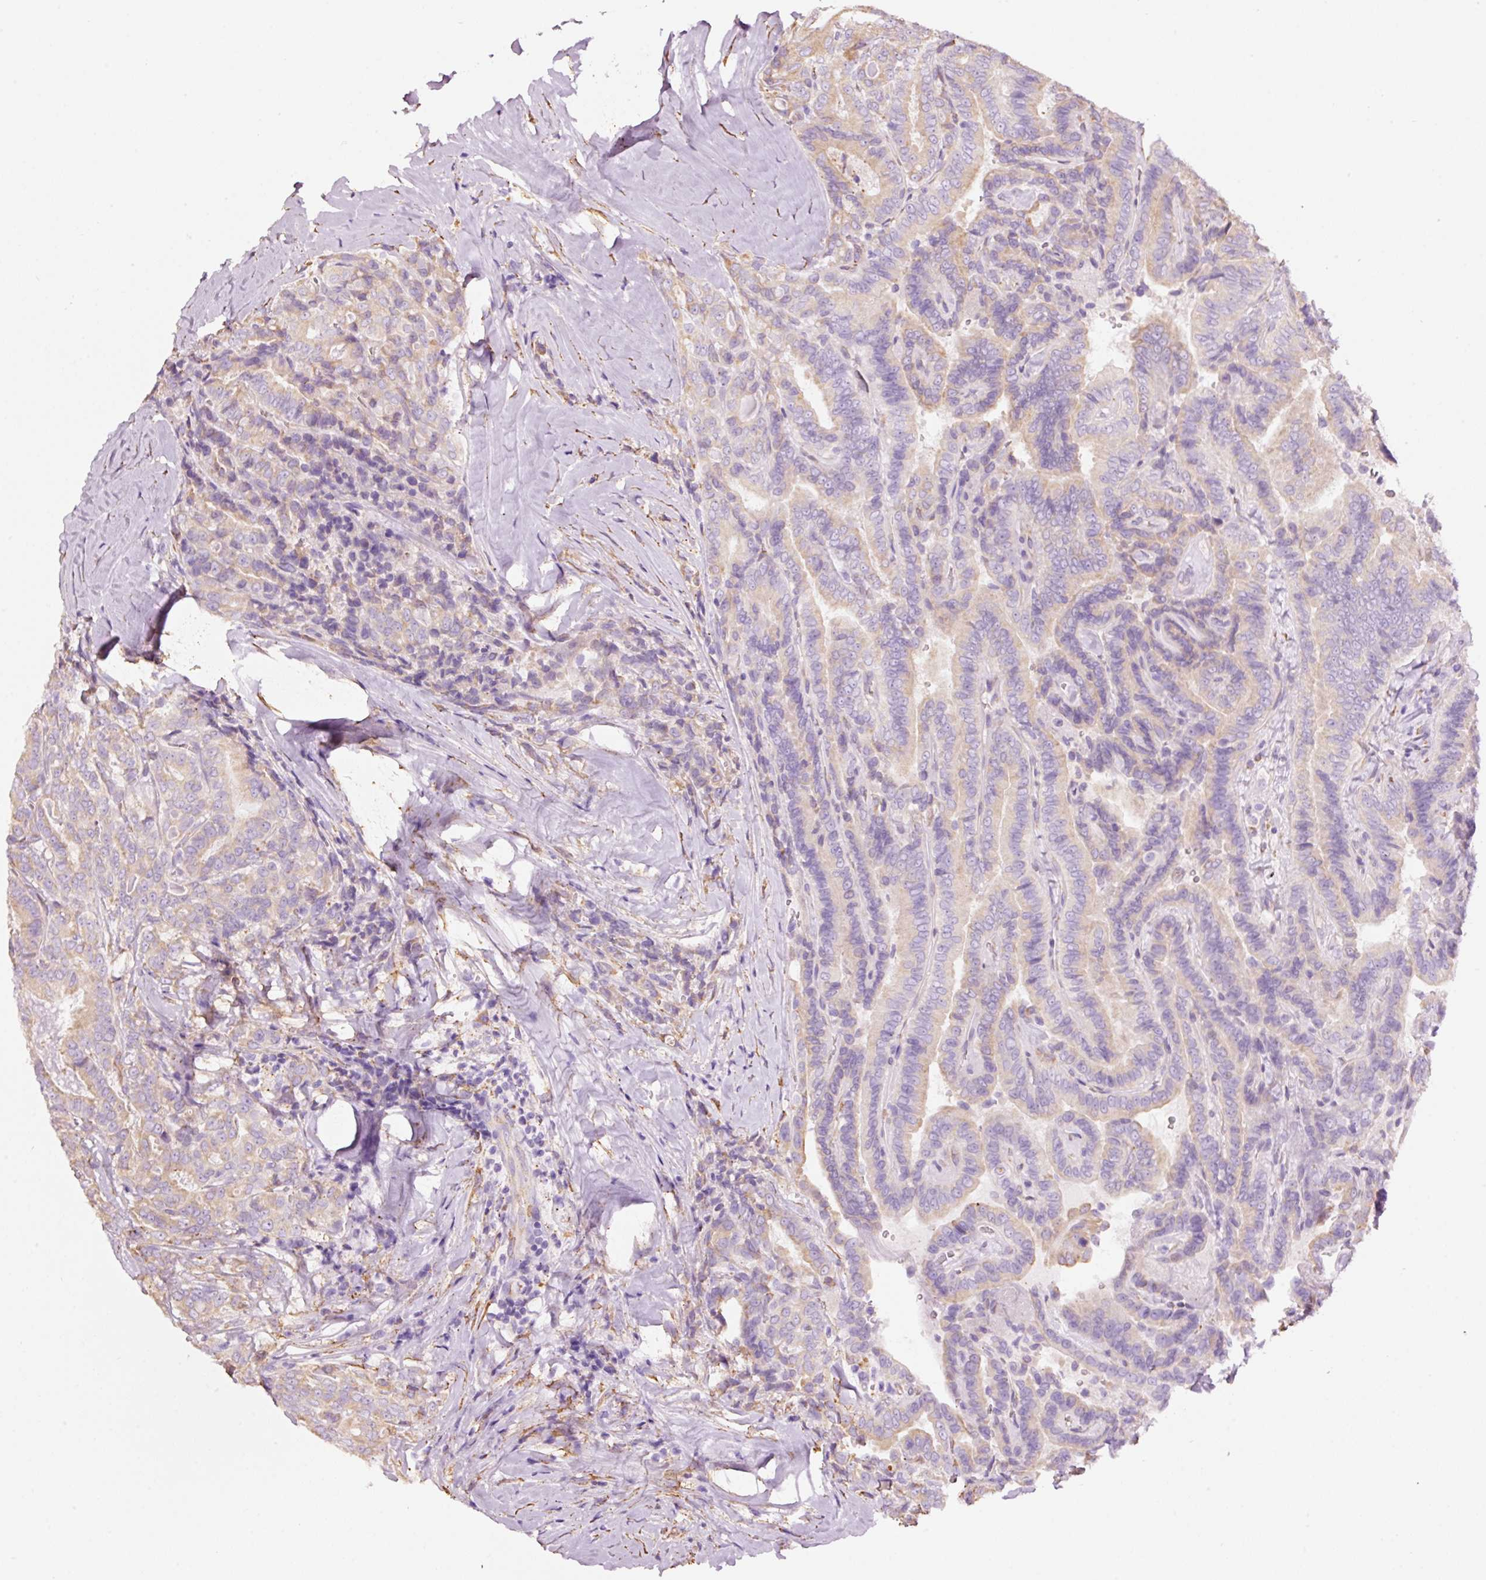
{"staining": {"intensity": "weak", "quantity": "25%-75%", "location": "cytoplasmic/membranous"}, "tissue": "thyroid cancer", "cell_type": "Tumor cells", "image_type": "cancer", "snomed": [{"axis": "morphology", "description": "Papillary adenocarcinoma, NOS"}, {"axis": "topography", "description": "Thyroid gland"}], "caption": "Protein analysis of thyroid cancer tissue shows weak cytoplasmic/membranous positivity in approximately 25%-75% of tumor cells.", "gene": "GCG", "patient": {"sex": "male", "age": 61}}